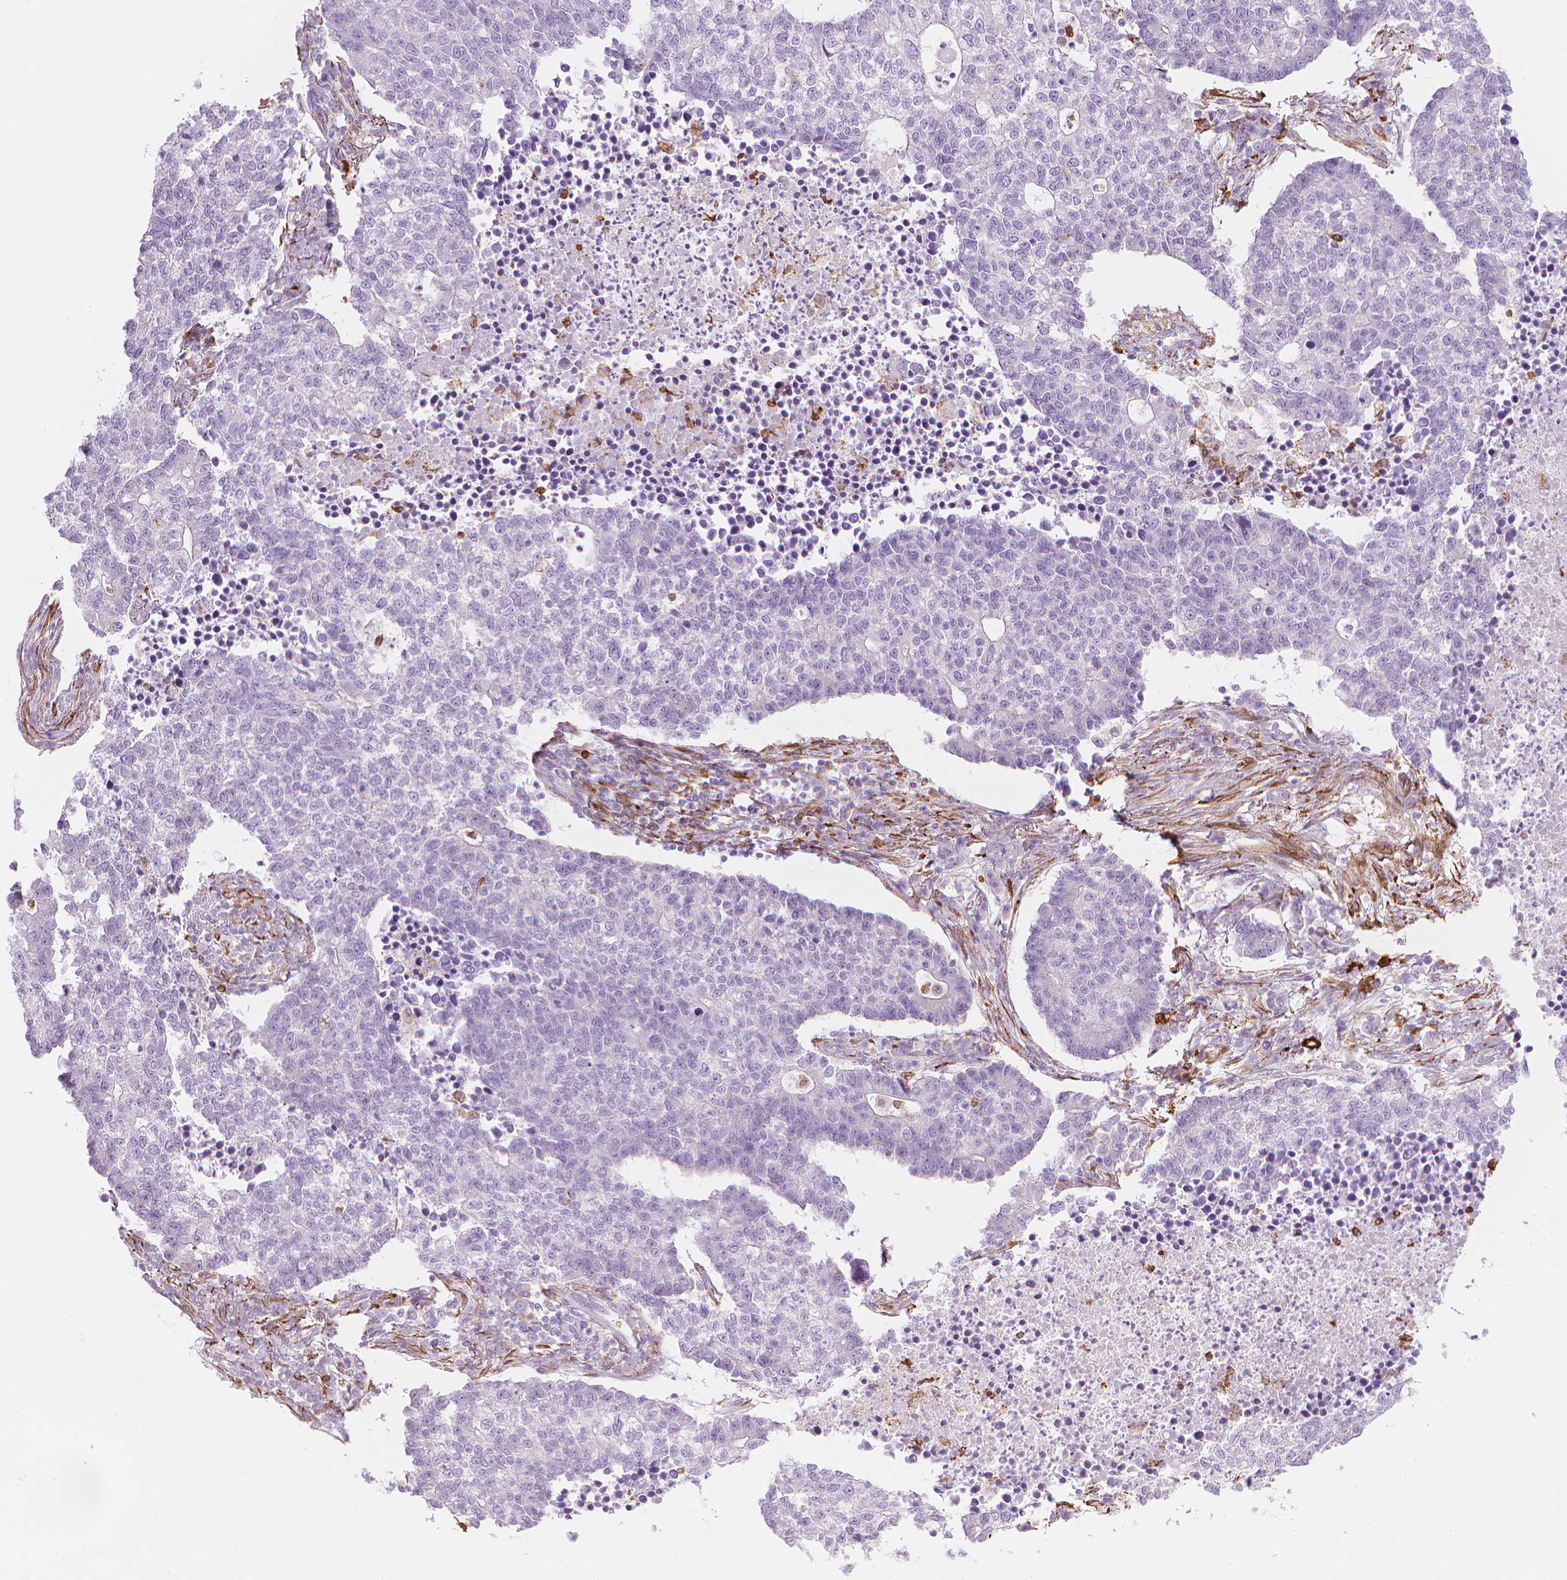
{"staining": {"intensity": "negative", "quantity": "none", "location": "none"}, "tissue": "lung cancer", "cell_type": "Tumor cells", "image_type": "cancer", "snomed": [{"axis": "morphology", "description": "Adenocarcinoma, NOS"}, {"axis": "topography", "description": "Lung"}], "caption": "Human lung cancer stained for a protein using immunohistochemistry displays no expression in tumor cells.", "gene": "CES1", "patient": {"sex": "male", "age": 57}}